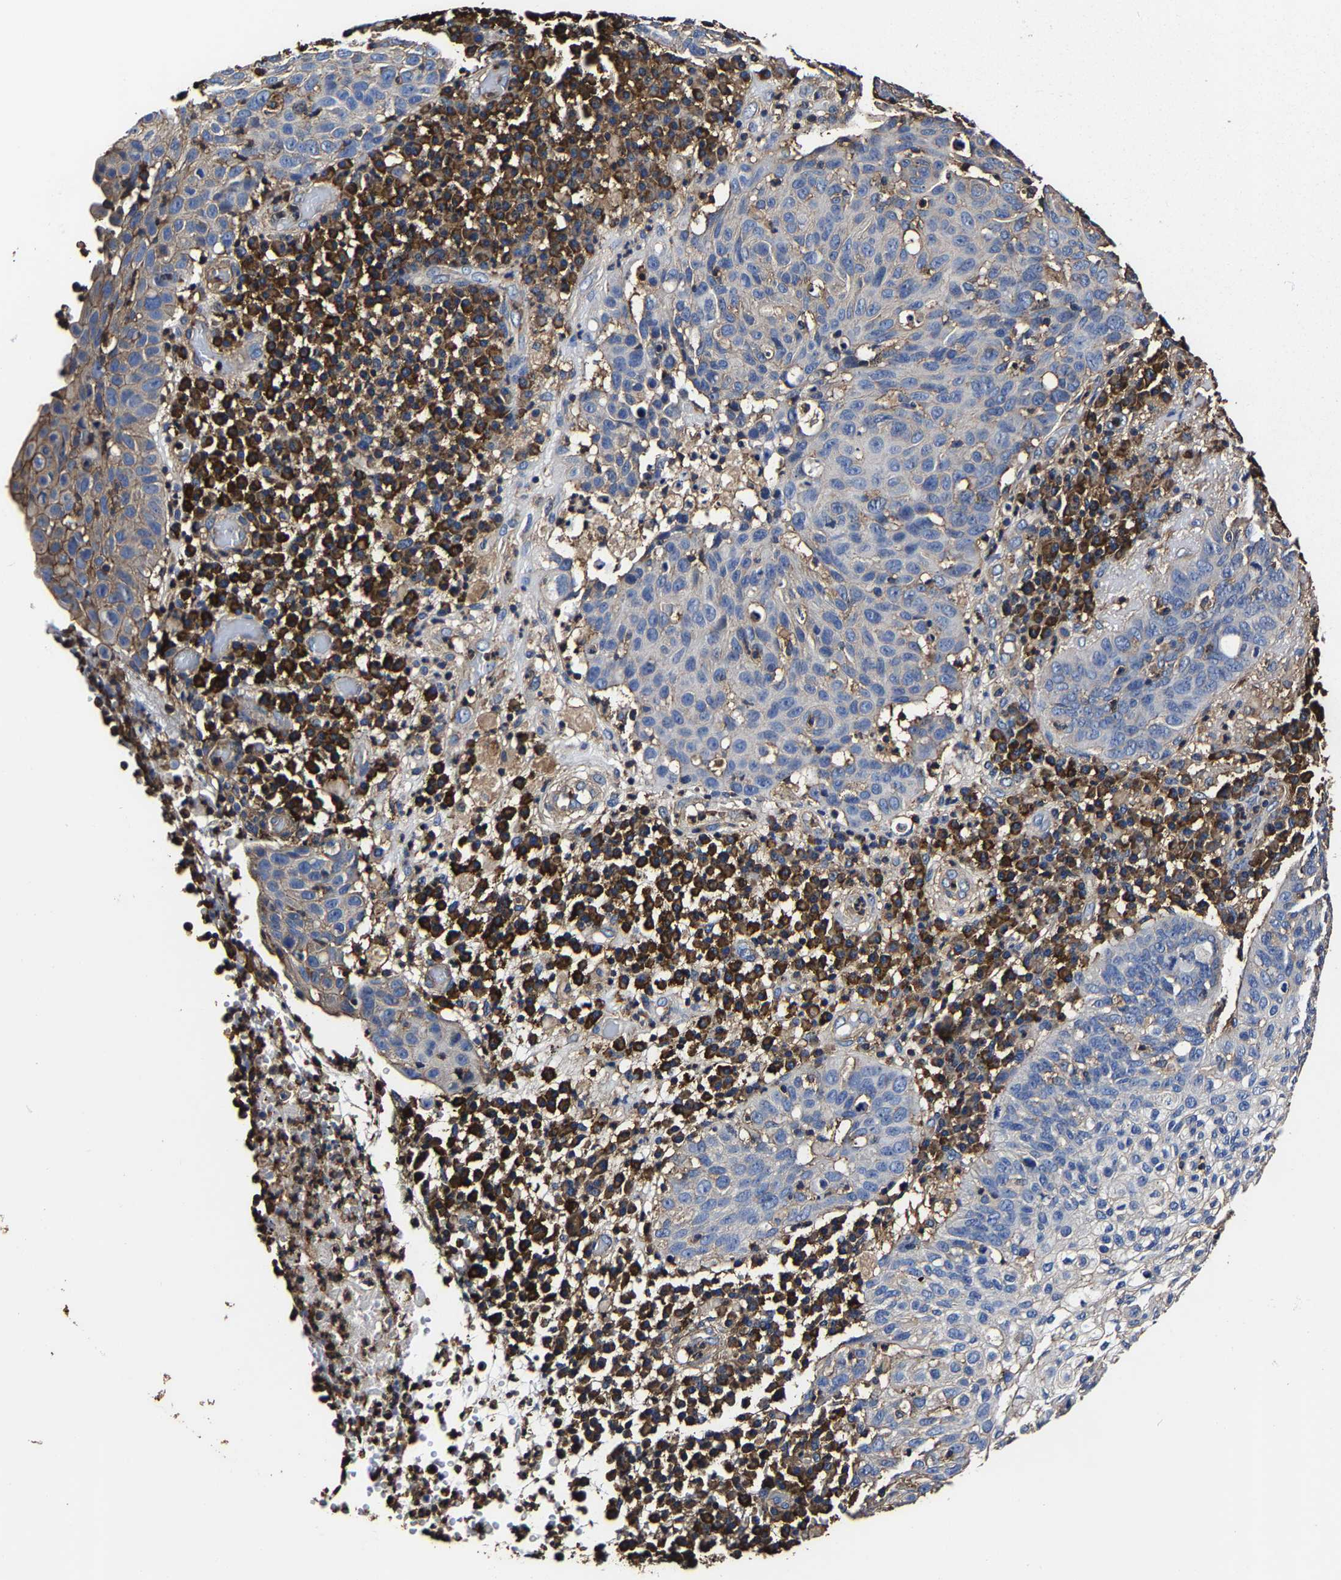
{"staining": {"intensity": "weak", "quantity": "<25%", "location": "cytoplasmic/membranous"}, "tissue": "skin cancer", "cell_type": "Tumor cells", "image_type": "cancer", "snomed": [{"axis": "morphology", "description": "Squamous cell carcinoma in situ, NOS"}, {"axis": "morphology", "description": "Squamous cell carcinoma, NOS"}, {"axis": "topography", "description": "Skin"}], "caption": "Tumor cells are negative for protein expression in human squamous cell carcinoma (skin).", "gene": "SSH3", "patient": {"sex": "male", "age": 93}}